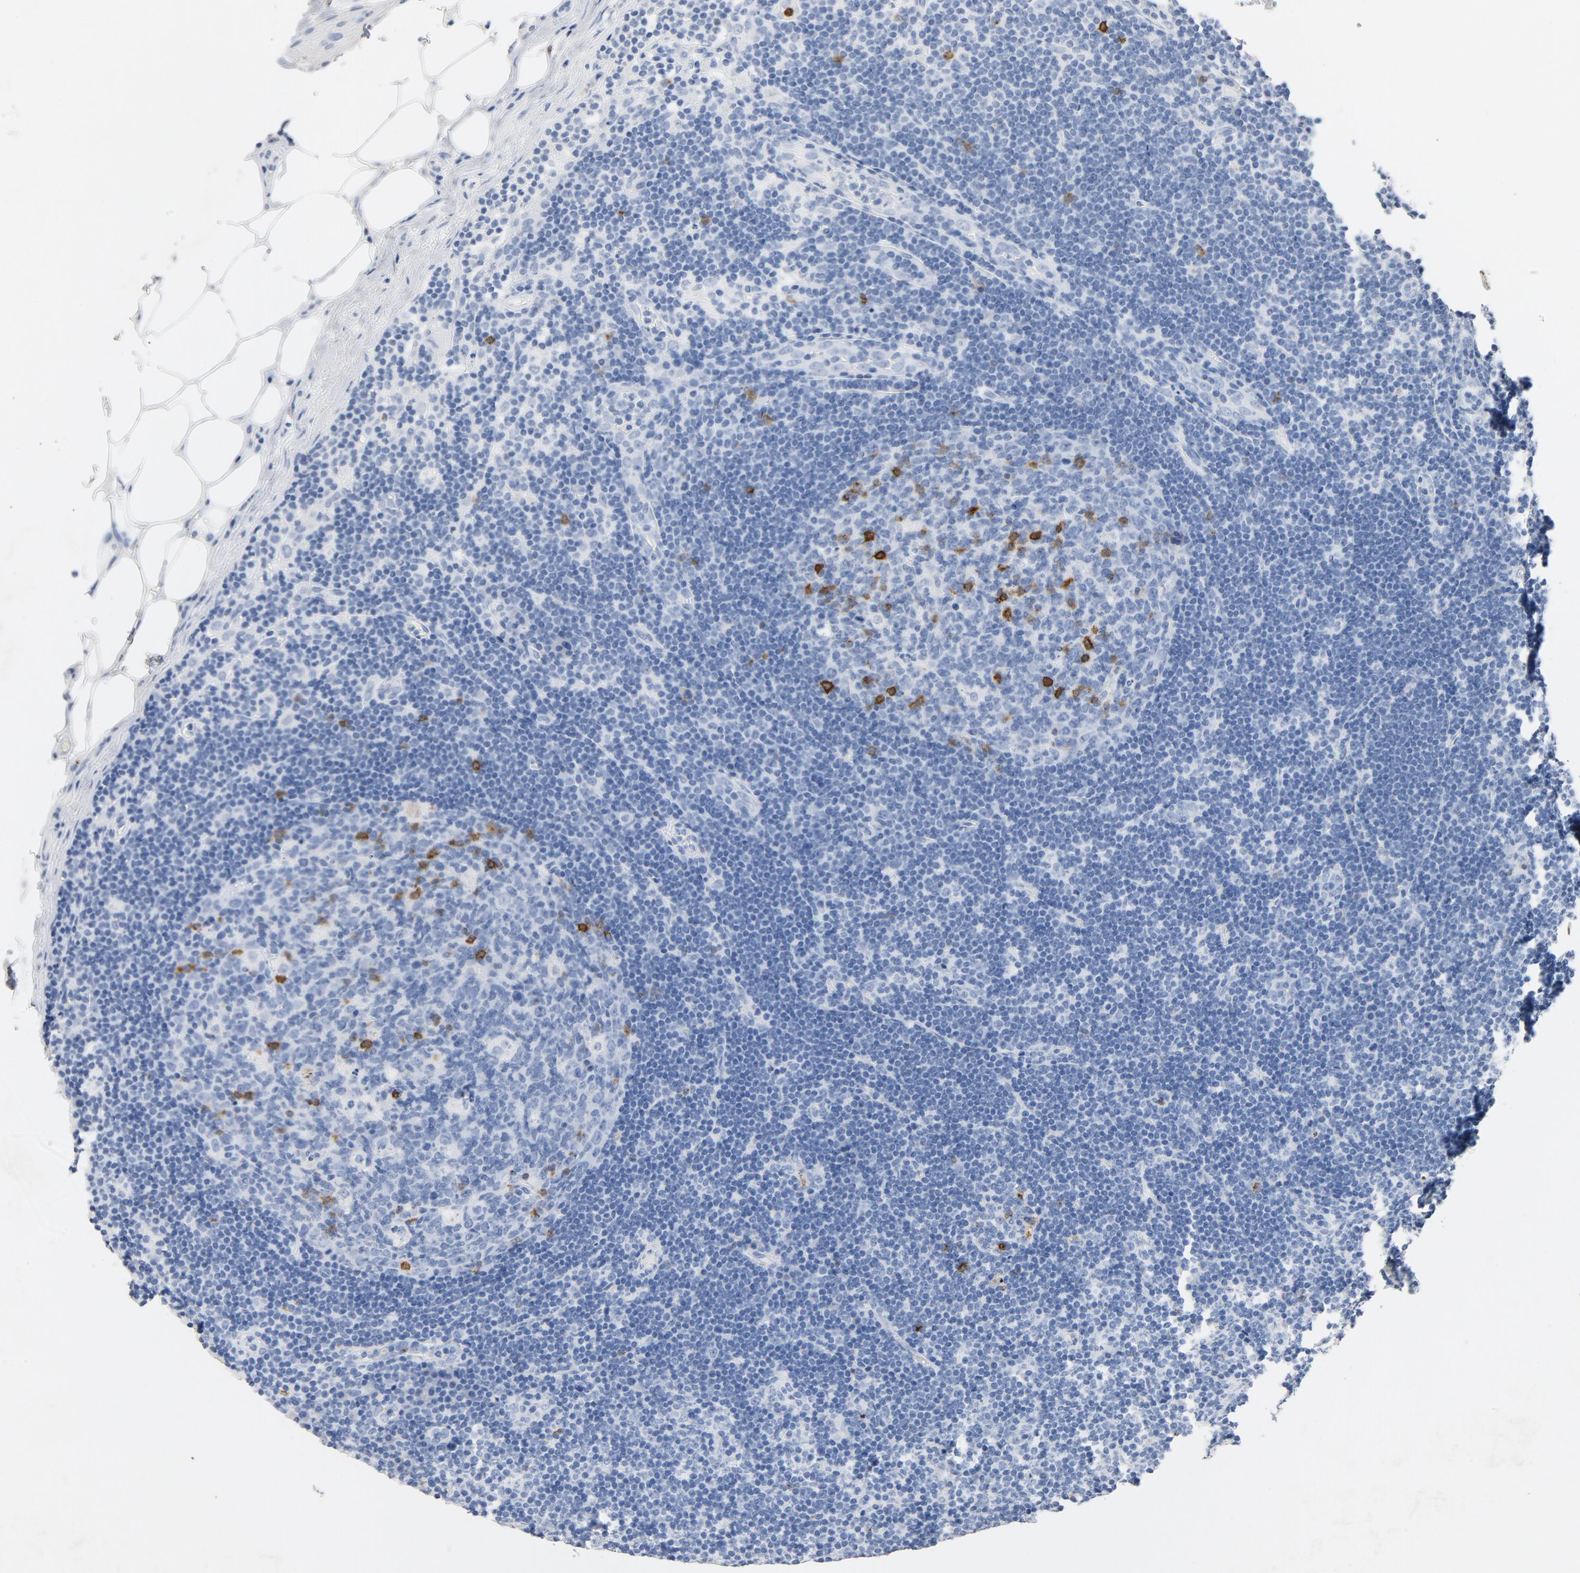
{"staining": {"intensity": "strong", "quantity": "<25%", "location": "cytoplasmic/membranous"}, "tissue": "lymph node", "cell_type": "Germinal center cells", "image_type": "normal", "snomed": [{"axis": "morphology", "description": "Normal tissue, NOS"}, {"axis": "morphology", "description": "Squamous cell carcinoma, metastatic, NOS"}, {"axis": "topography", "description": "Lymph node"}], "caption": "Immunohistochemistry (IHC) photomicrograph of normal lymph node: human lymph node stained using immunohistochemistry demonstrates medium levels of strong protein expression localized specifically in the cytoplasmic/membranous of germinal center cells, appearing as a cytoplasmic/membranous brown color.", "gene": "PTPRB", "patient": {"sex": "female", "age": 53}}